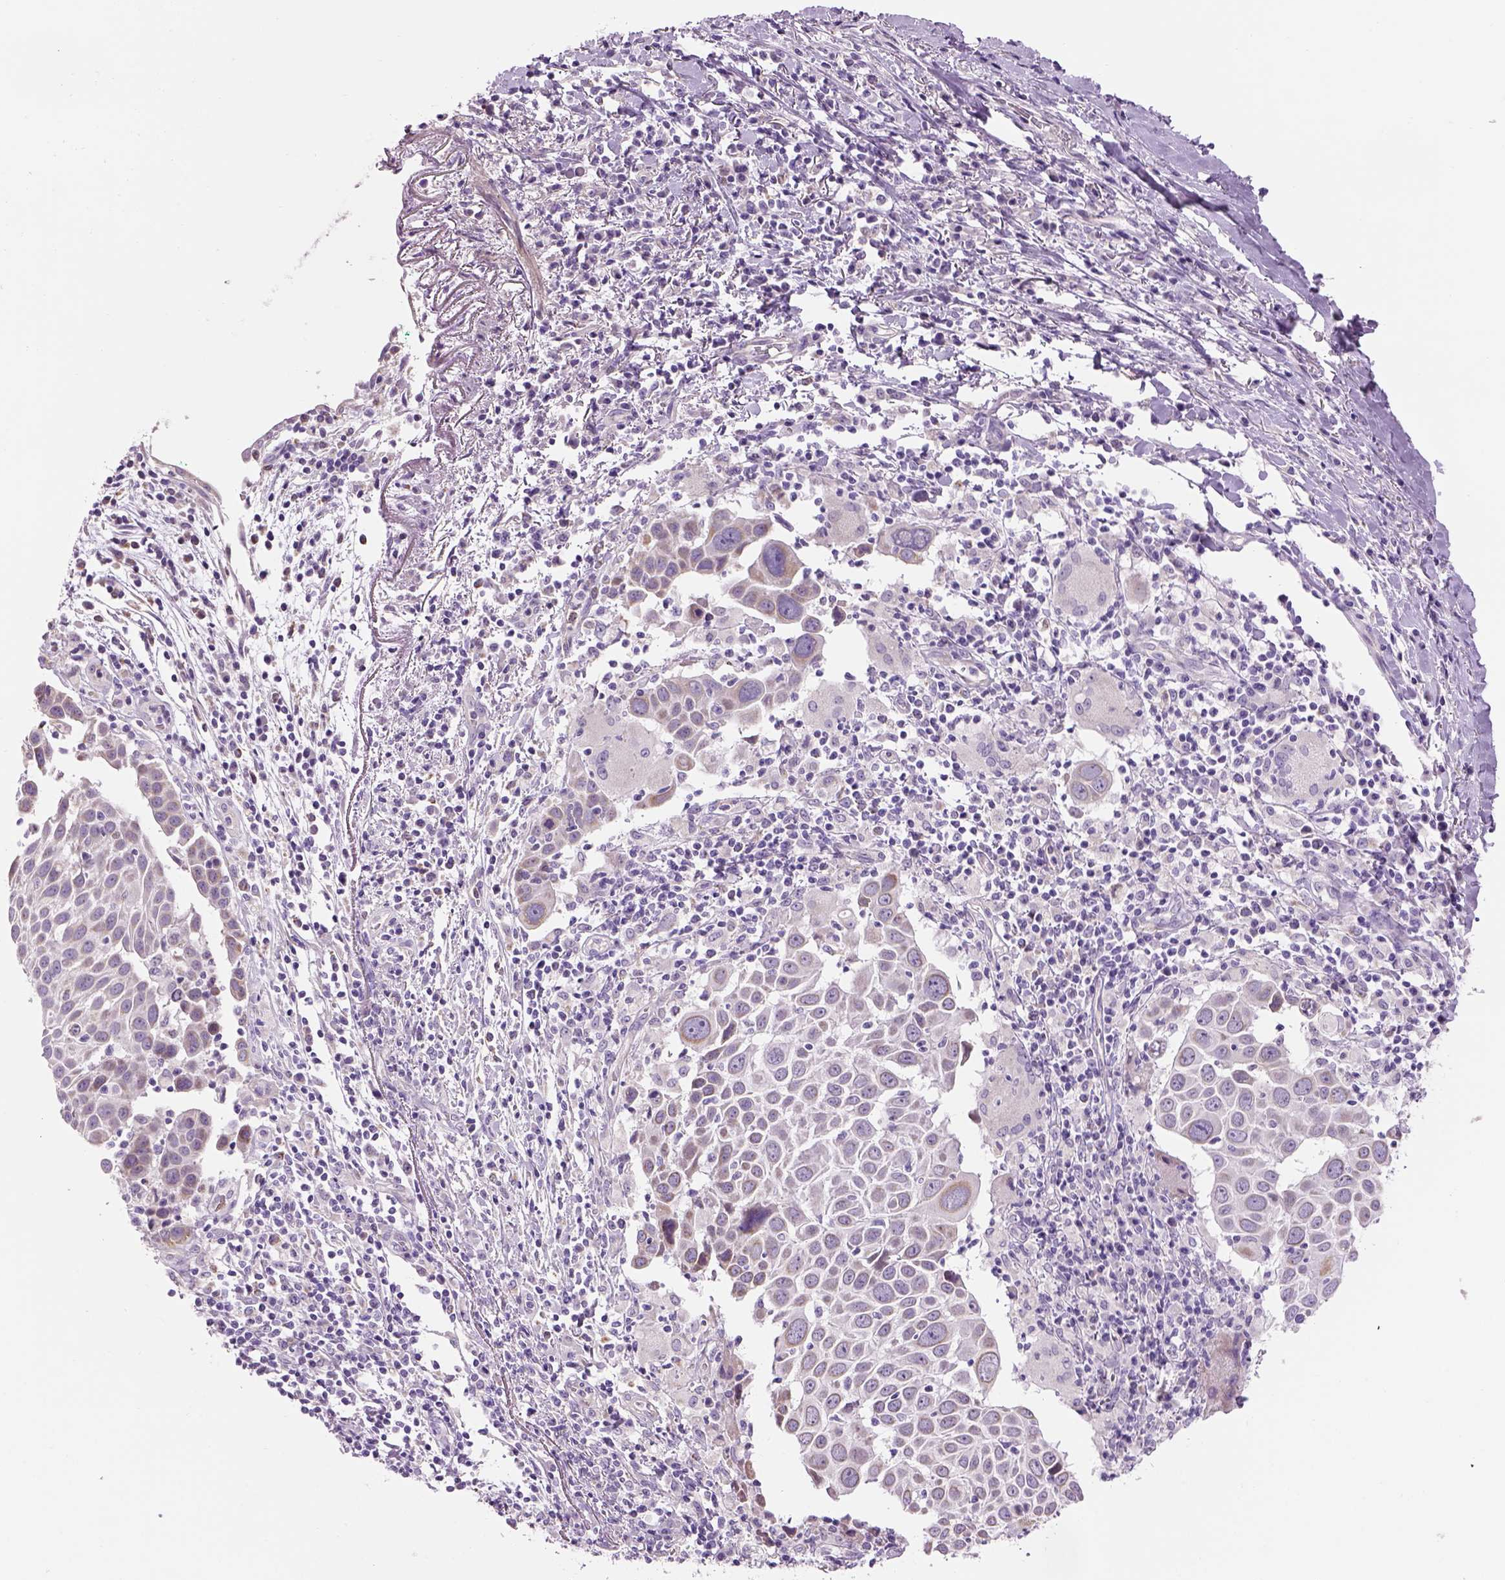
{"staining": {"intensity": "moderate", "quantity": "<25%", "location": "cytoplasmic/membranous"}, "tissue": "lung cancer", "cell_type": "Tumor cells", "image_type": "cancer", "snomed": [{"axis": "morphology", "description": "Squamous cell carcinoma, NOS"}, {"axis": "topography", "description": "Lung"}], "caption": "Human squamous cell carcinoma (lung) stained with a protein marker shows moderate staining in tumor cells.", "gene": "IFT52", "patient": {"sex": "male", "age": 57}}